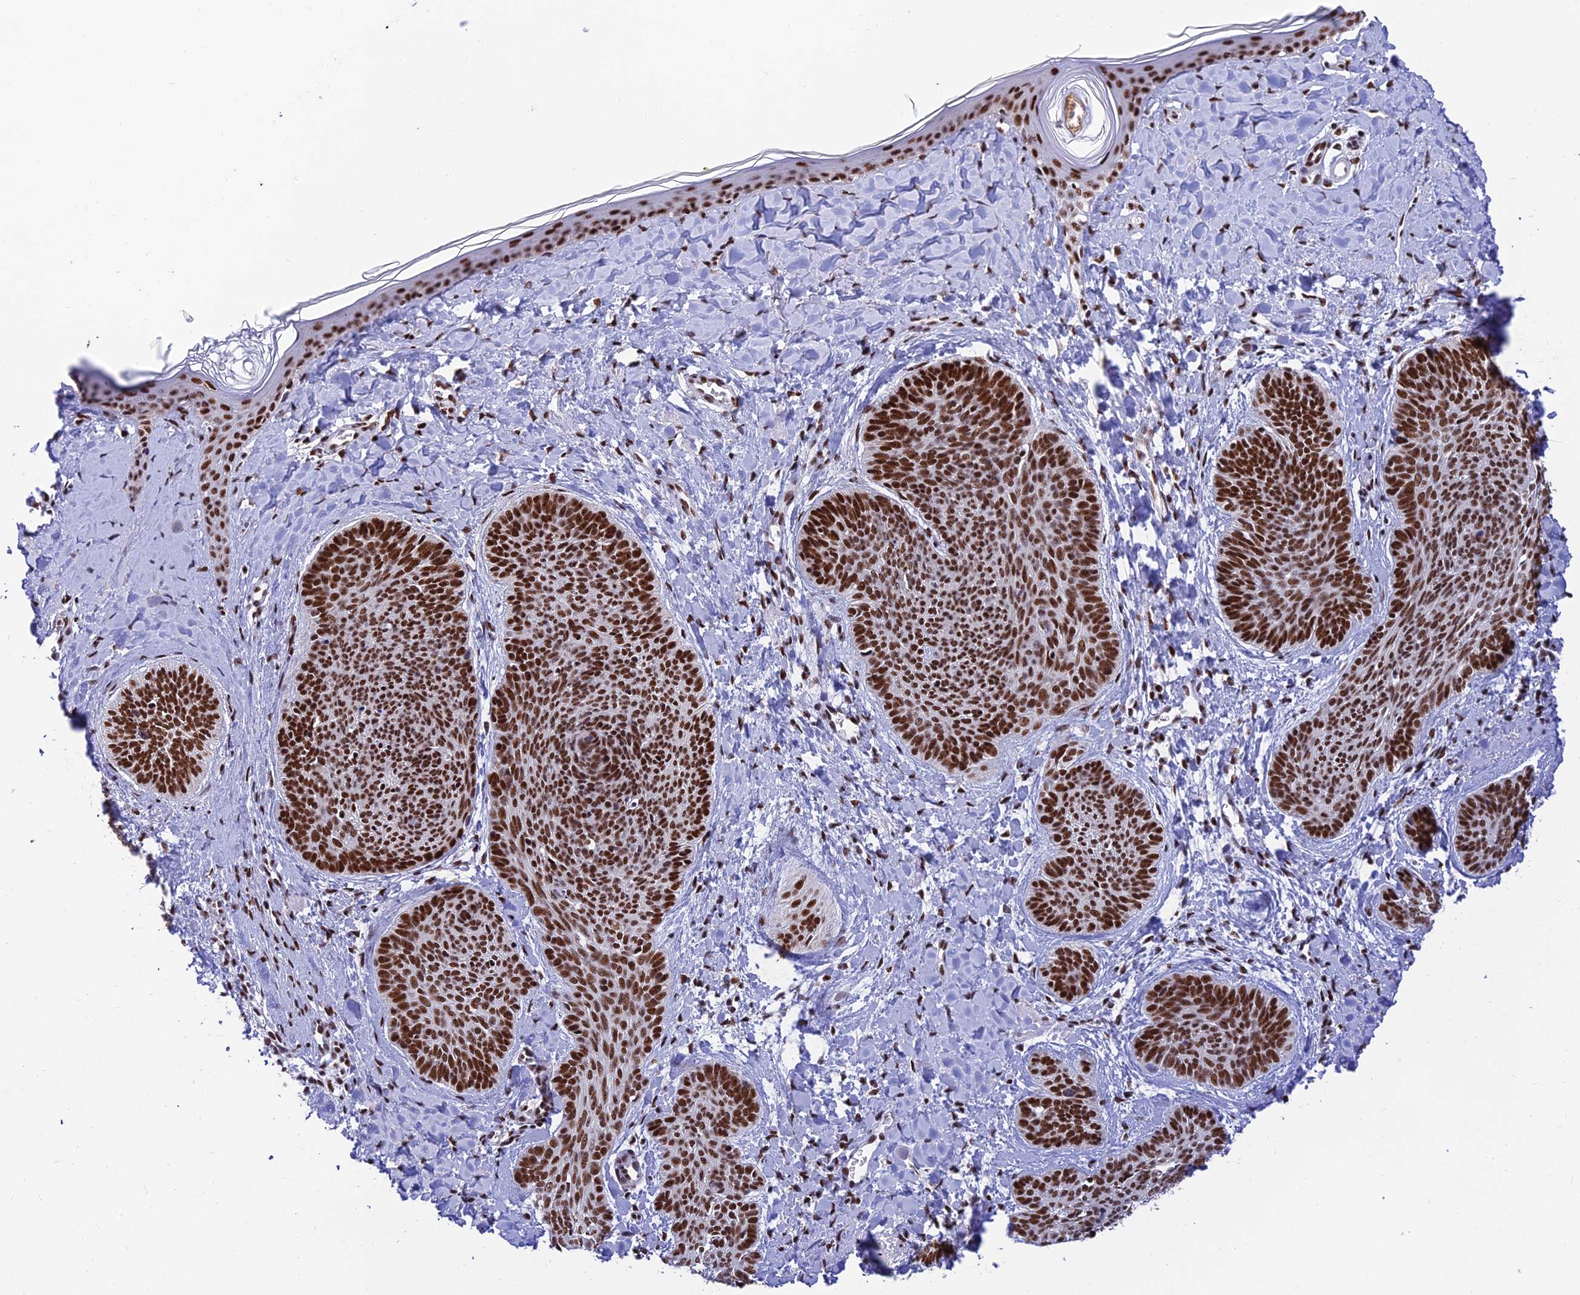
{"staining": {"intensity": "strong", "quantity": ">75%", "location": "nuclear"}, "tissue": "skin cancer", "cell_type": "Tumor cells", "image_type": "cancer", "snomed": [{"axis": "morphology", "description": "Basal cell carcinoma"}, {"axis": "topography", "description": "Skin"}], "caption": "Protein analysis of skin cancer tissue displays strong nuclear staining in approximately >75% of tumor cells. The staining is performed using DAB brown chromogen to label protein expression. The nuclei are counter-stained blue using hematoxylin.", "gene": "USP22", "patient": {"sex": "female", "age": 81}}